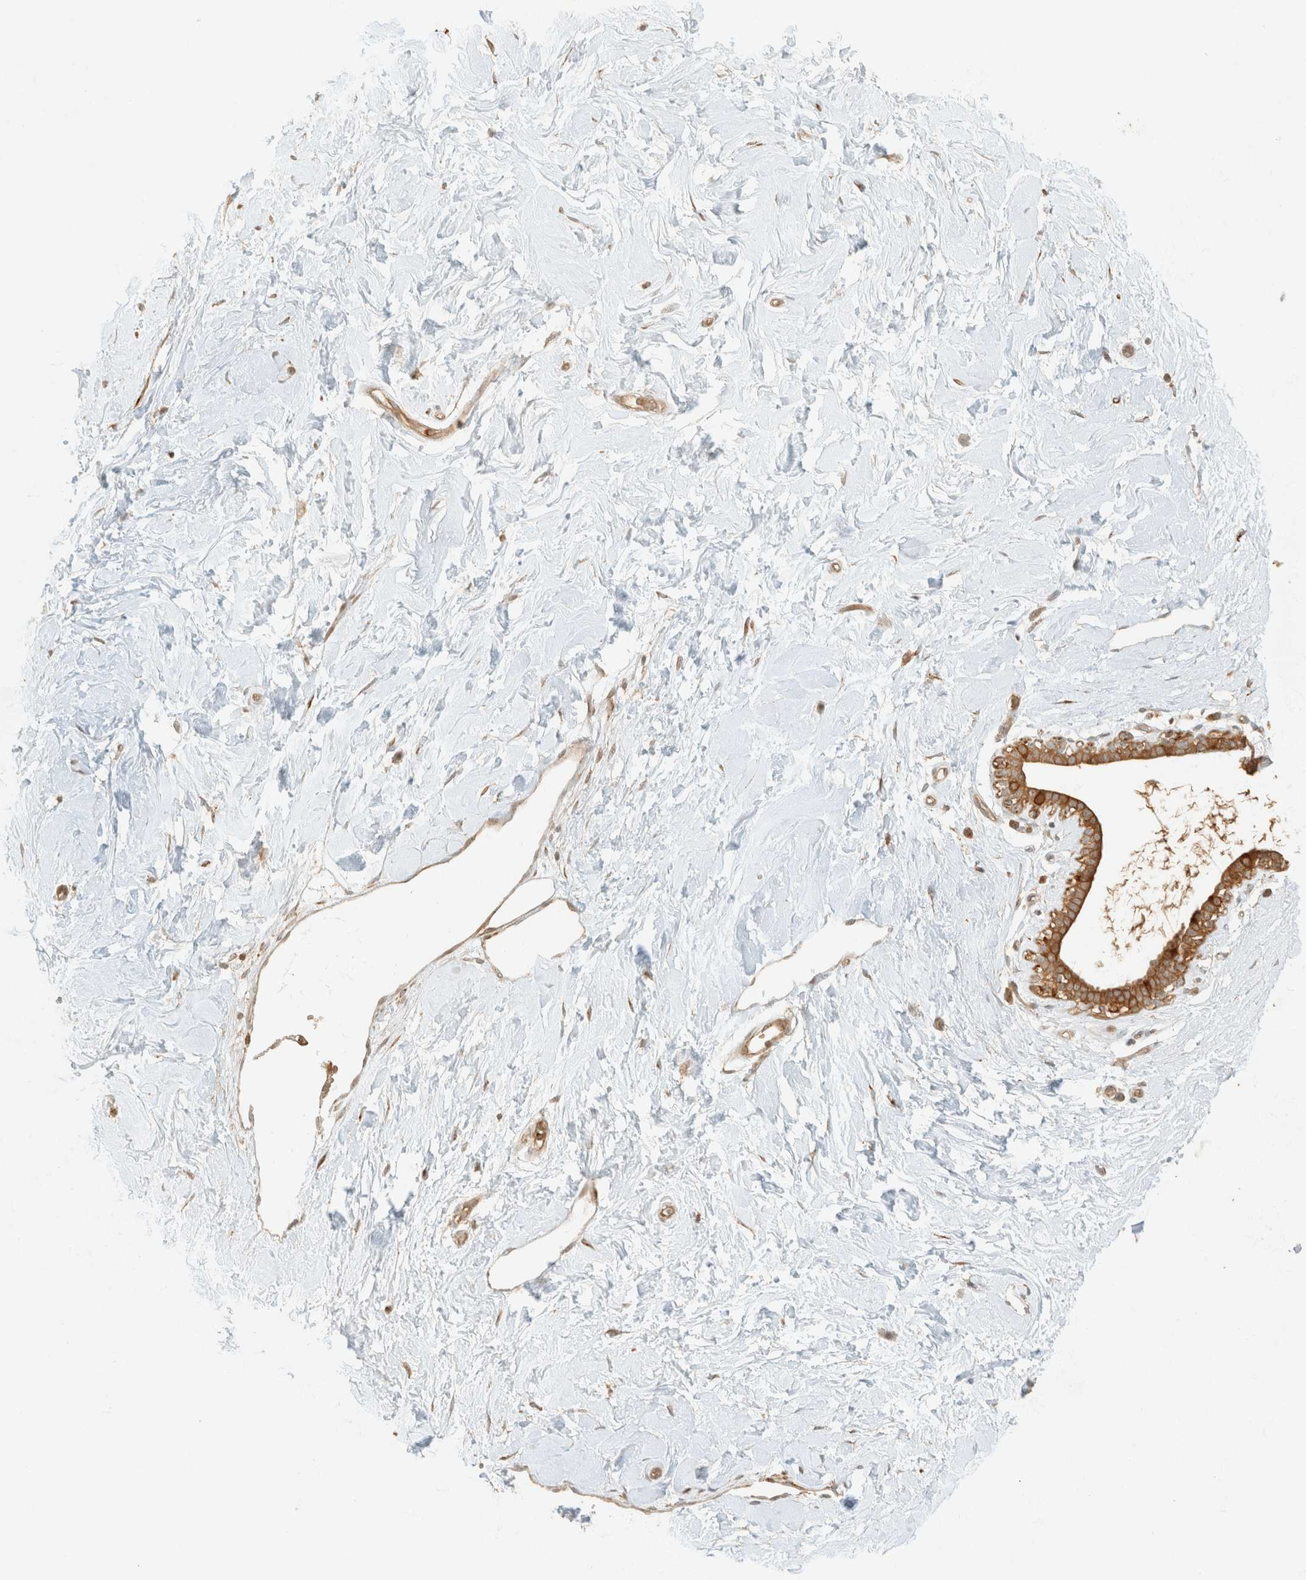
{"staining": {"intensity": "weak", "quantity": "25%-75%", "location": "cytoplasmic/membranous"}, "tissue": "breast", "cell_type": "Adipocytes", "image_type": "normal", "snomed": [{"axis": "morphology", "description": "Normal tissue, NOS"}, {"axis": "morphology", "description": "Adenoma, NOS"}, {"axis": "topography", "description": "Breast"}], "caption": "Adipocytes demonstrate weak cytoplasmic/membranous positivity in approximately 25%-75% of cells in benign breast. The staining is performed using DAB (3,3'-diaminobenzidine) brown chromogen to label protein expression. The nuclei are counter-stained blue using hematoxylin.", "gene": "RABGGTB", "patient": {"sex": "female", "age": 23}}